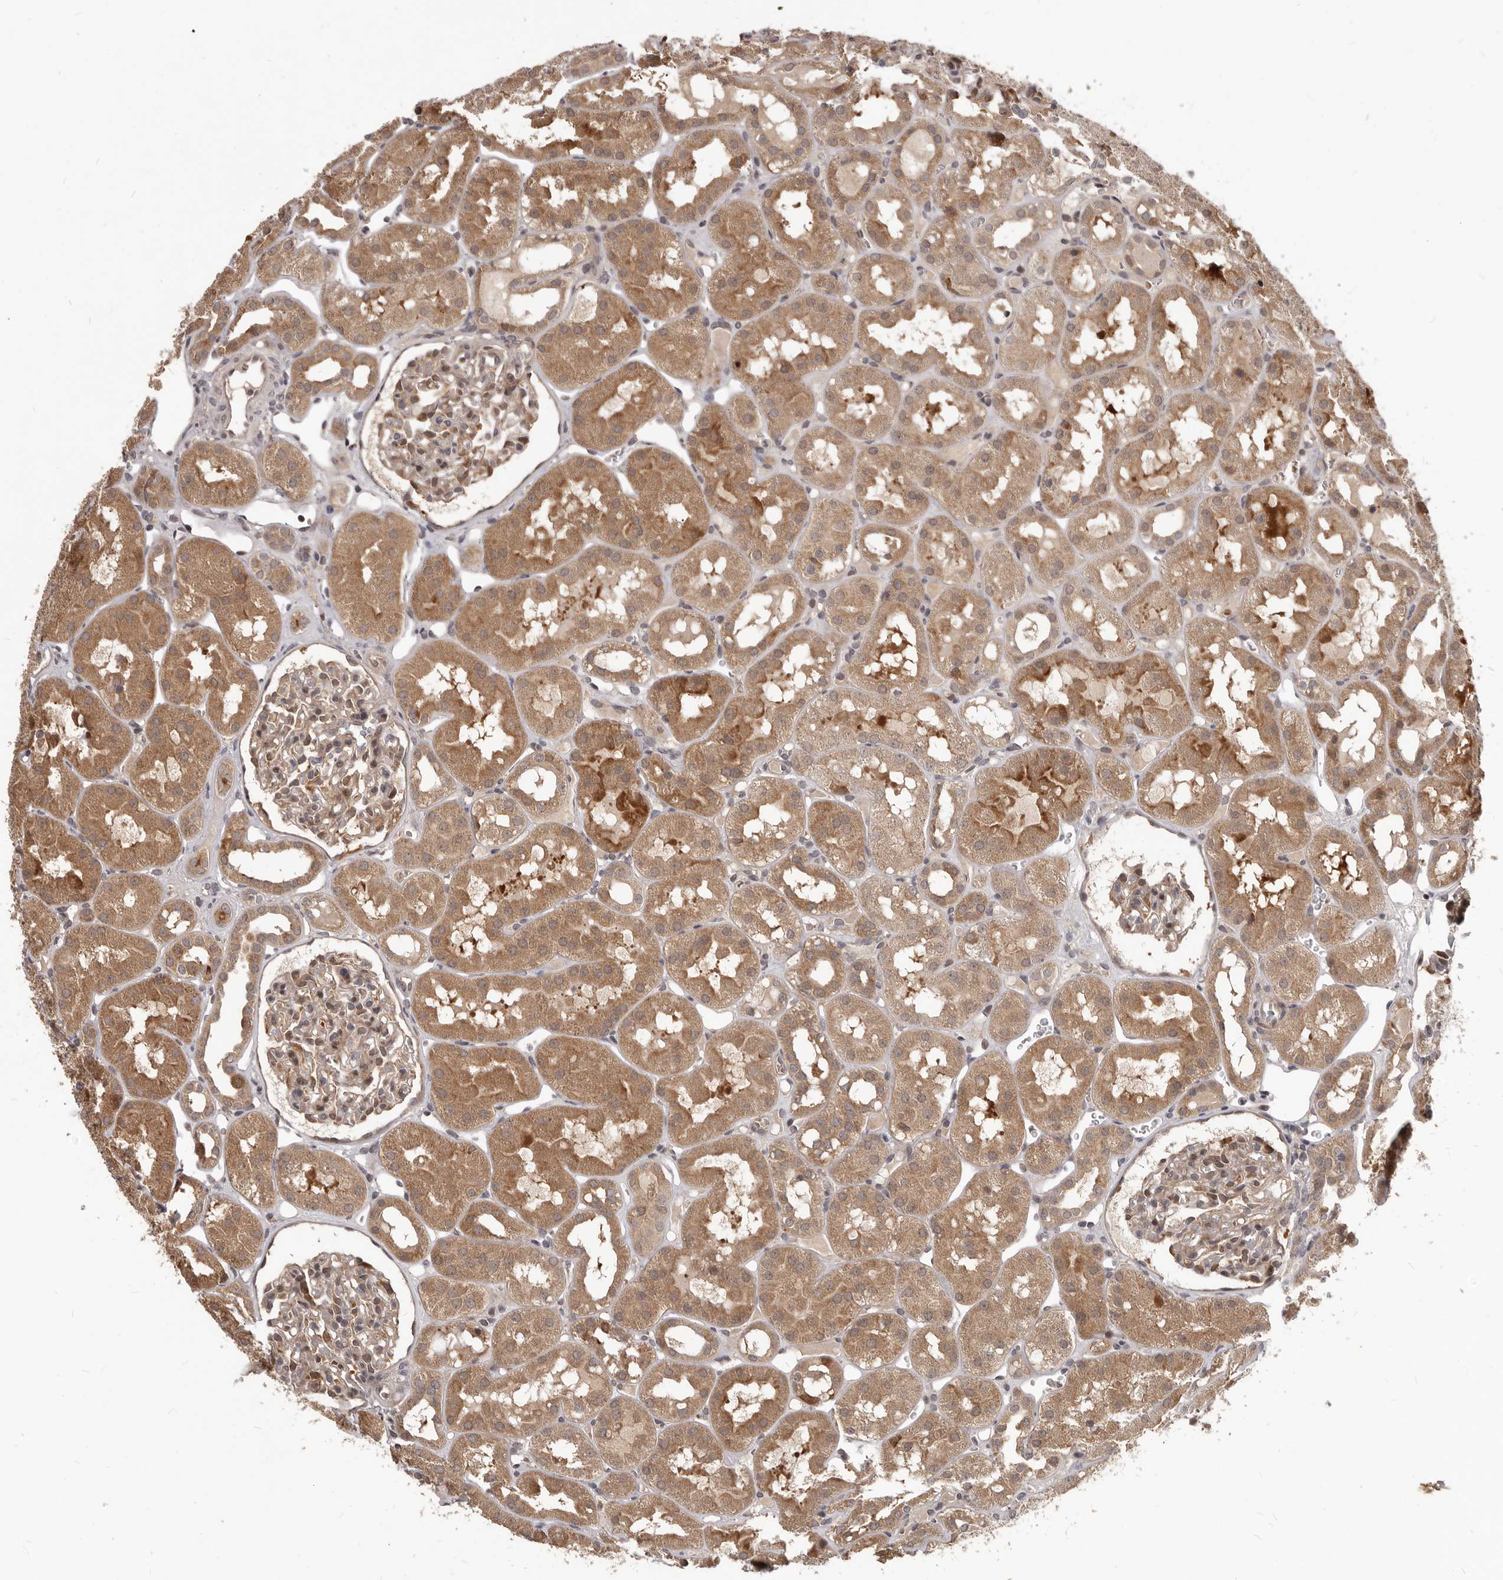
{"staining": {"intensity": "moderate", "quantity": "<25%", "location": "cytoplasmic/membranous"}, "tissue": "kidney", "cell_type": "Cells in glomeruli", "image_type": "normal", "snomed": [{"axis": "morphology", "description": "Normal tissue, NOS"}, {"axis": "topography", "description": "Kidney"}], "caption": "Benign kidney exhibits moderate cytoplasmic/membranous staining in about <25% of cells in glomeruli, visualized by immunohistochemistry.", "gene": "GABPB2", "patient": {"sex": "male", "age": 16}}